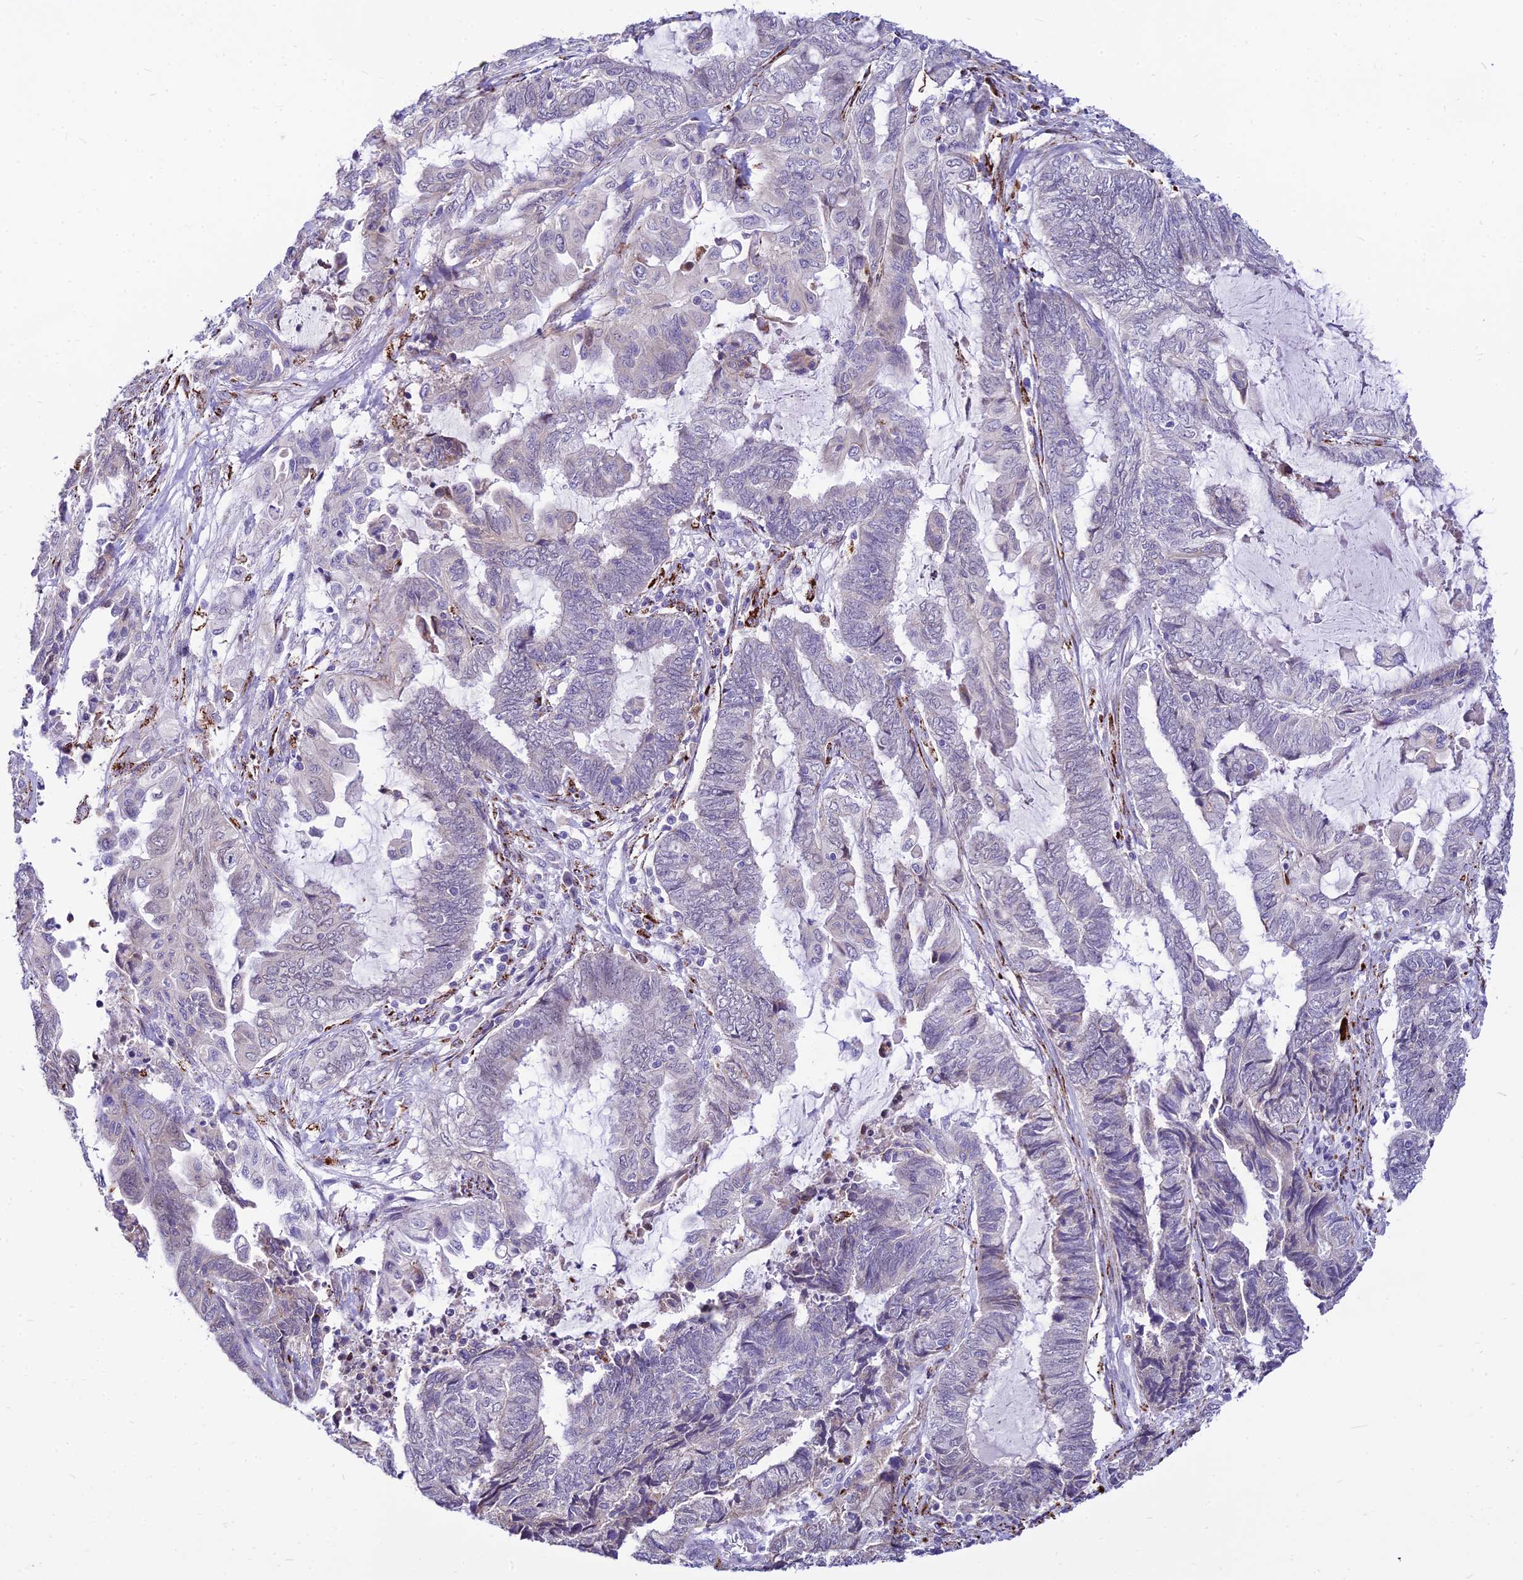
{"staining": {"intensity": "negative", "quantity": "none", "location": "none"}, "tissue": "endometrial cancer", "cell_type": "Tumor cells", "image_type": "cancer", "snomed": [{"axis": "morphology", "description": "Adenocarcinoma, NOS"}, {"axis": "topography", "description": "Uterus"}, {"axis": "topography", "description": "Endometrium"}], "caption": "Immunohistochemistry histopathology image of neoplastic tissue: endometrial cancer (adenocarcinoma) stained with DAB demonstrates no significant protein staining in tumor cells.", "gene": "C6orf163", "patient": {"sex": "female", "age": 70}}